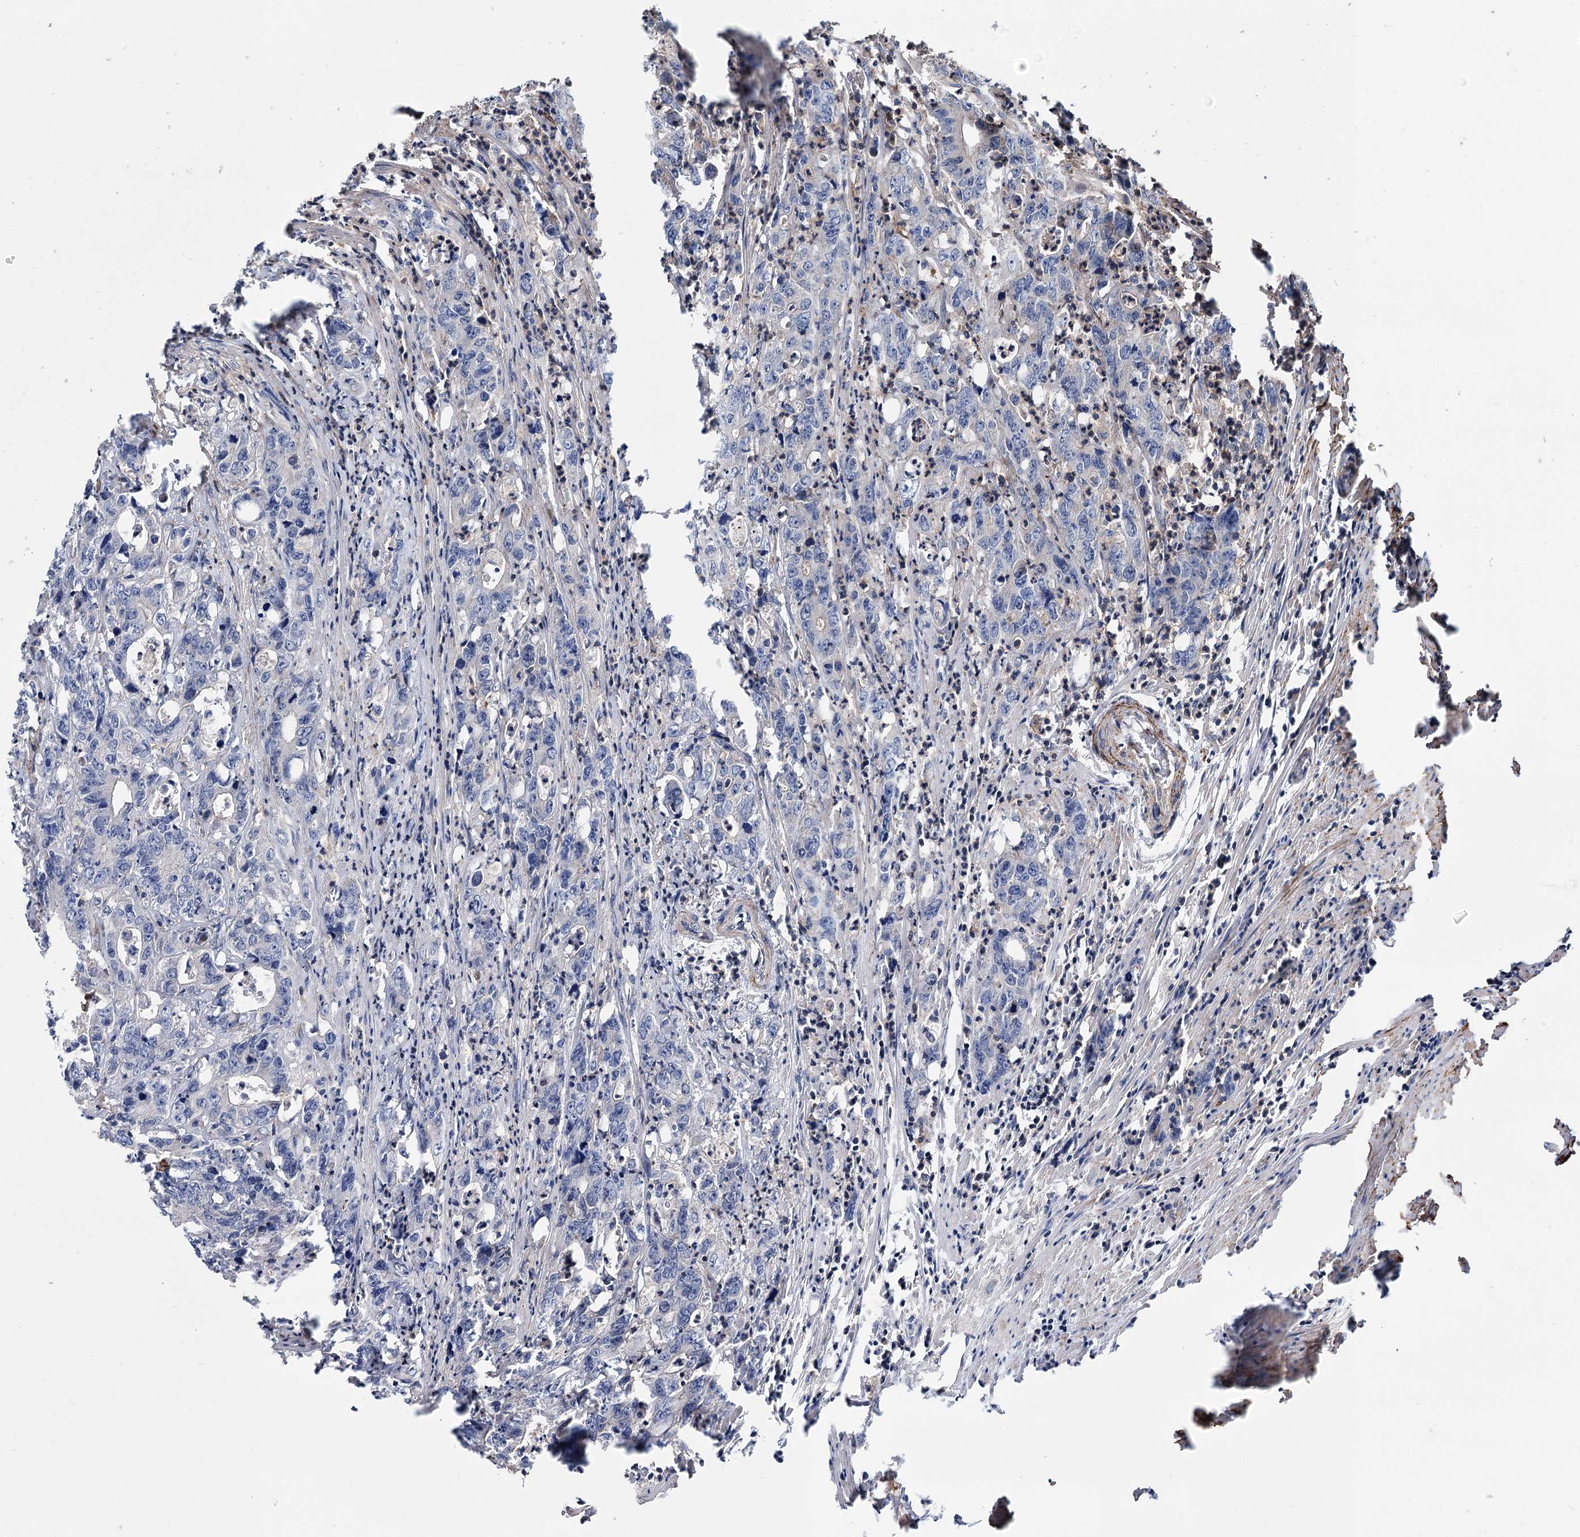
{"staining": {"intensity": "negative", "quantity": "none", "location": "none"}, "tissue": "colorectal cancer", "cell_type": "Tumor cells", "image_type": "cancer", "snomed": [{"axis": "morphology", "description": "Adenocarcinoma, NOS"}, {"axis": "topography", "description": "Colon"}], "caption": "A high-resolution histopathology image shows IHC staining of colorectal adenocarcinoma, which demonstrates no significant positivity in tumor cells.", "gene": "DPP3", "patient": {"sex": "female", "age": 75}}